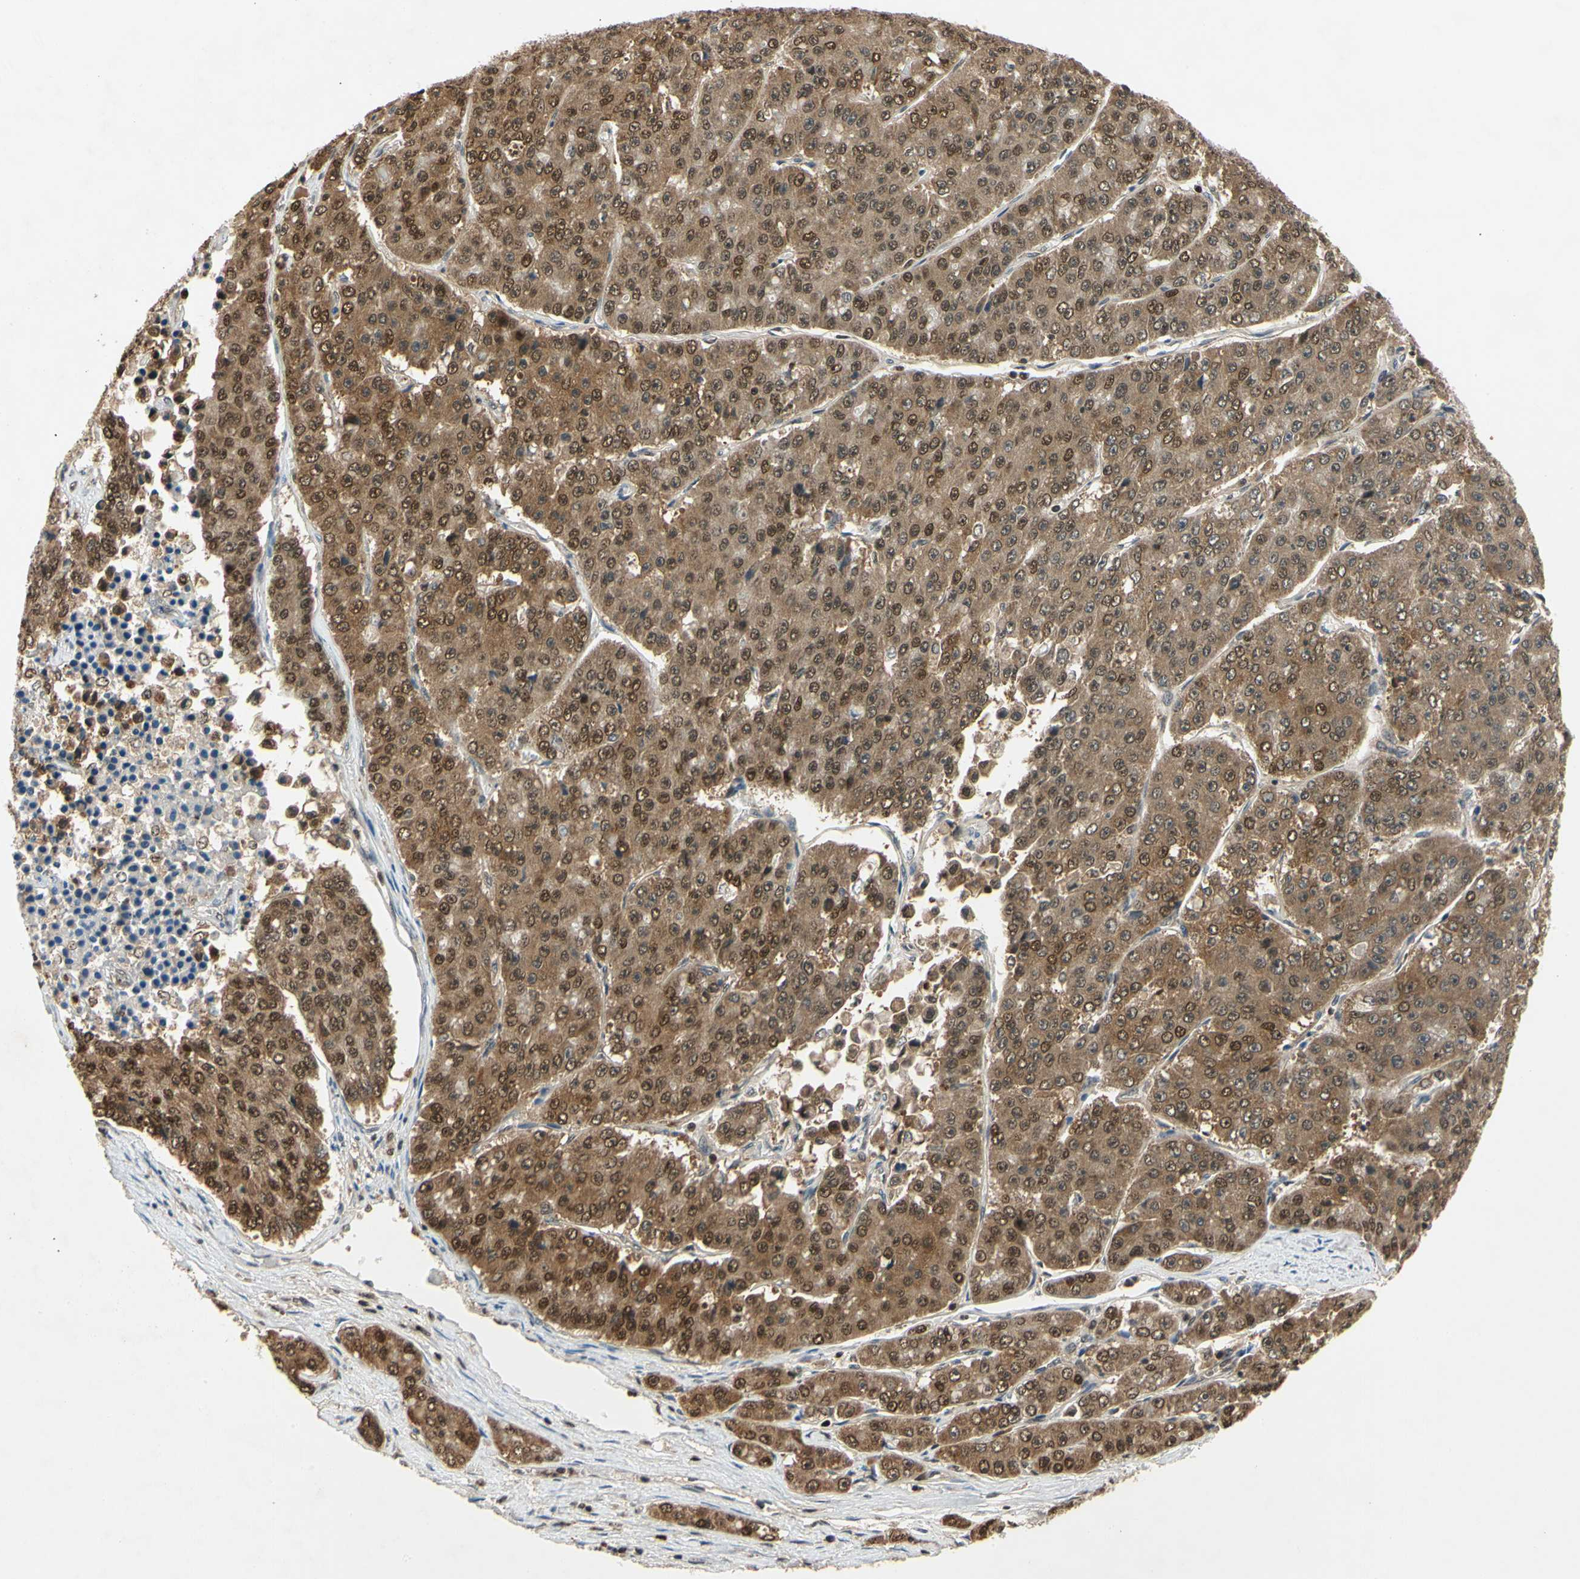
{"staining": {"intensity": "moderate", "quantity": ">75%", "location": "cytoplasmic/membranous"}, "tissue": "pancreatic cancer", "cell_type": "Tumor cells", "image_type": "cancer", "snomed": [{"axis": "morphology", "description": "Adenocarcinoma, NOS"}, {"axis": "topography", "description": "Pancreas"}], "caption": "A medium amount of moderate cytoplasmic/membranous expression is present in approximately >75% of tumor cells in pancreatic adenocarcinoma tissue.", "gene": "GSR", "patient": {"sex": "male", "age": 50}}